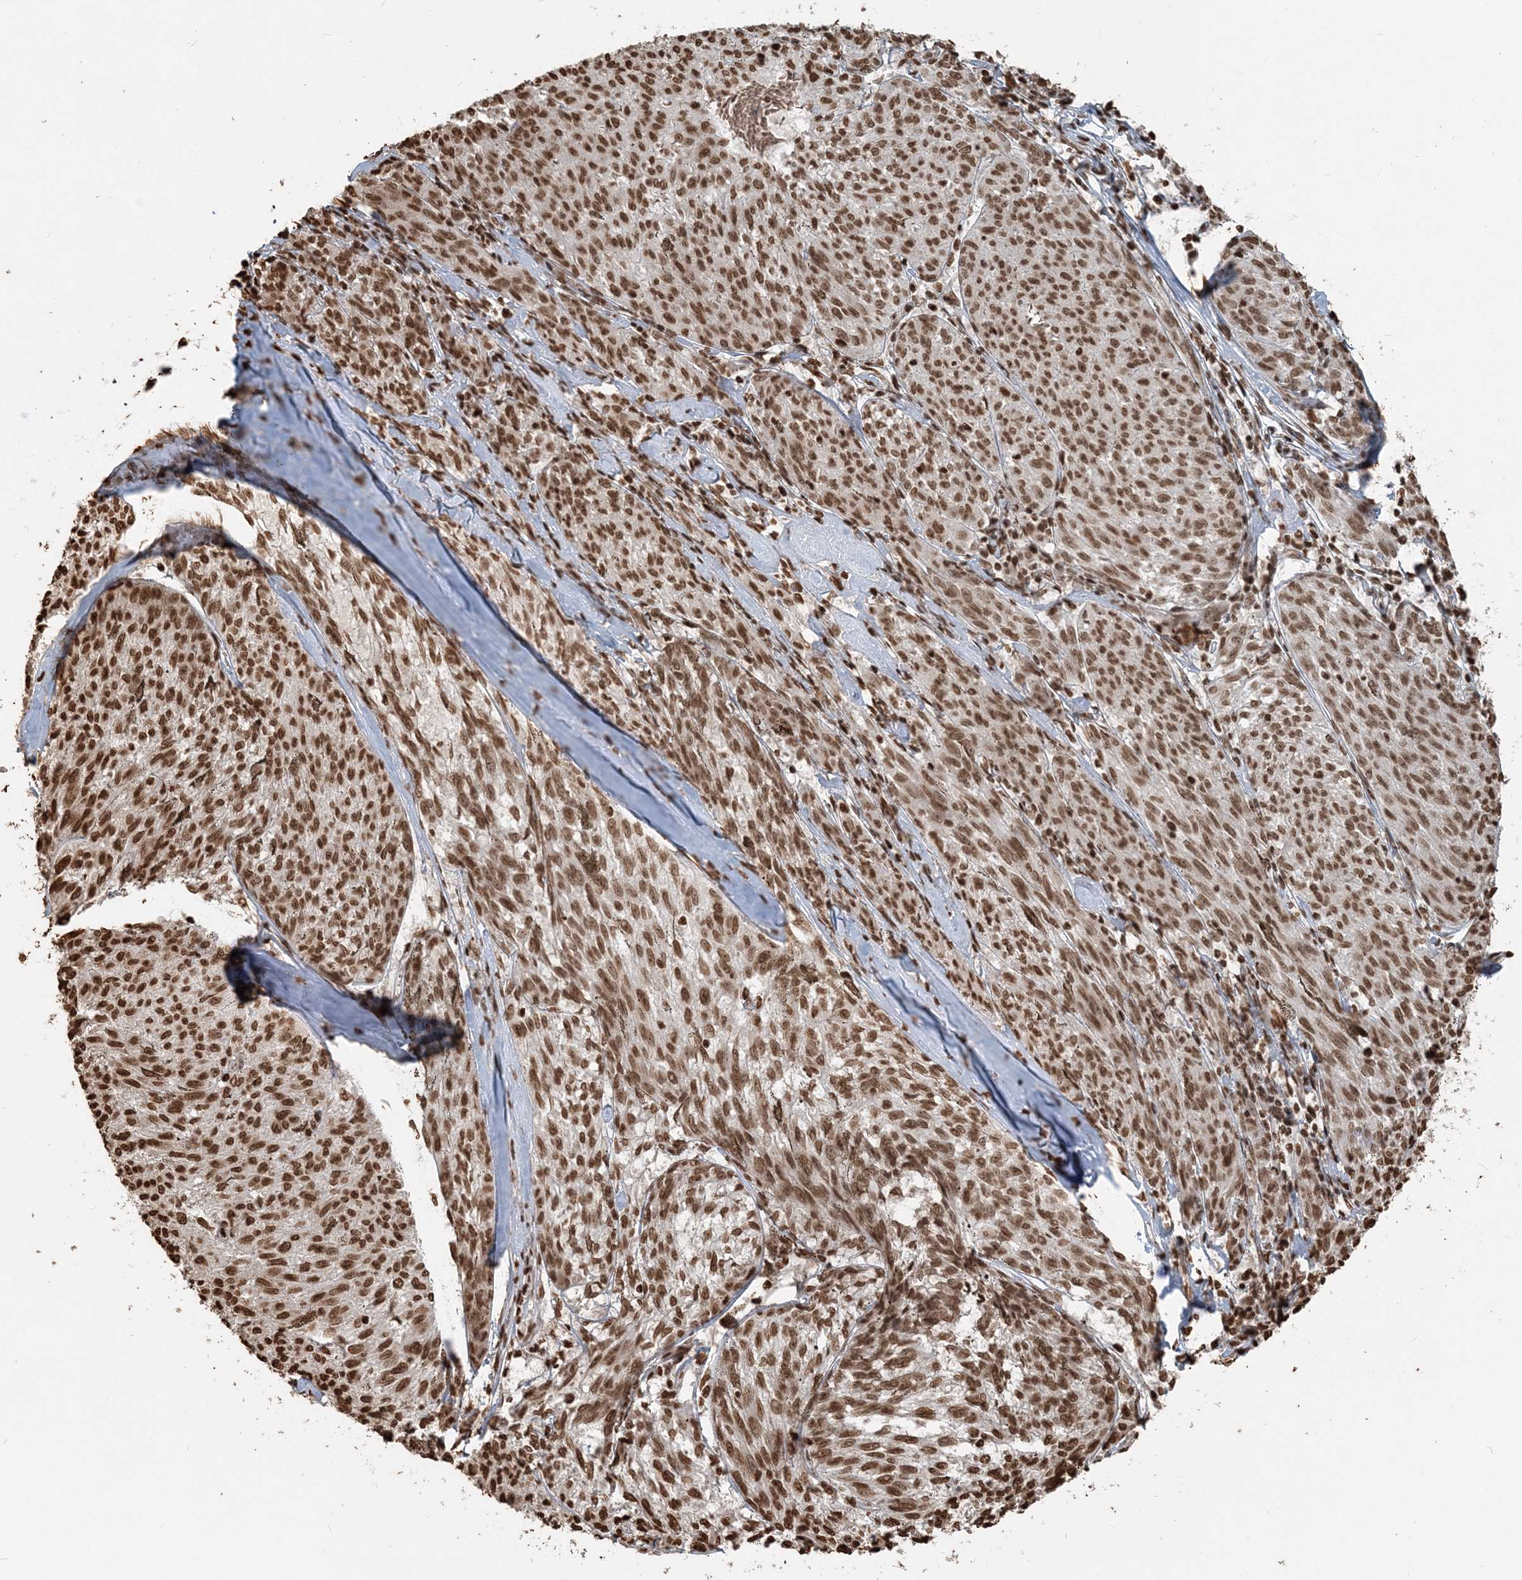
{"staining": {"intensity": "strong", "quantity": ">75%", "location": "nuclear"}, "tissue": "melanoma", "cell_type": "Tumor cells", "image_type": "cancer", "snomed": [{"axis": "morphology", "description": "Malignant melanoma, NOS"}, {"axis": "topography", "description": "Skin"}], "caption": "Melanoma tissue demonstrates strong nuclear staining in about >75% of tumor cells The staining was performed using DAB (3,3'-diaminobenzidine) to visualize the protein expression in brown, while the nuclei were stained in blue with hematoxylin (Magnification: 20x).", "gene": "H3-3B", "patient": {"sex": "female", "age": 72}}